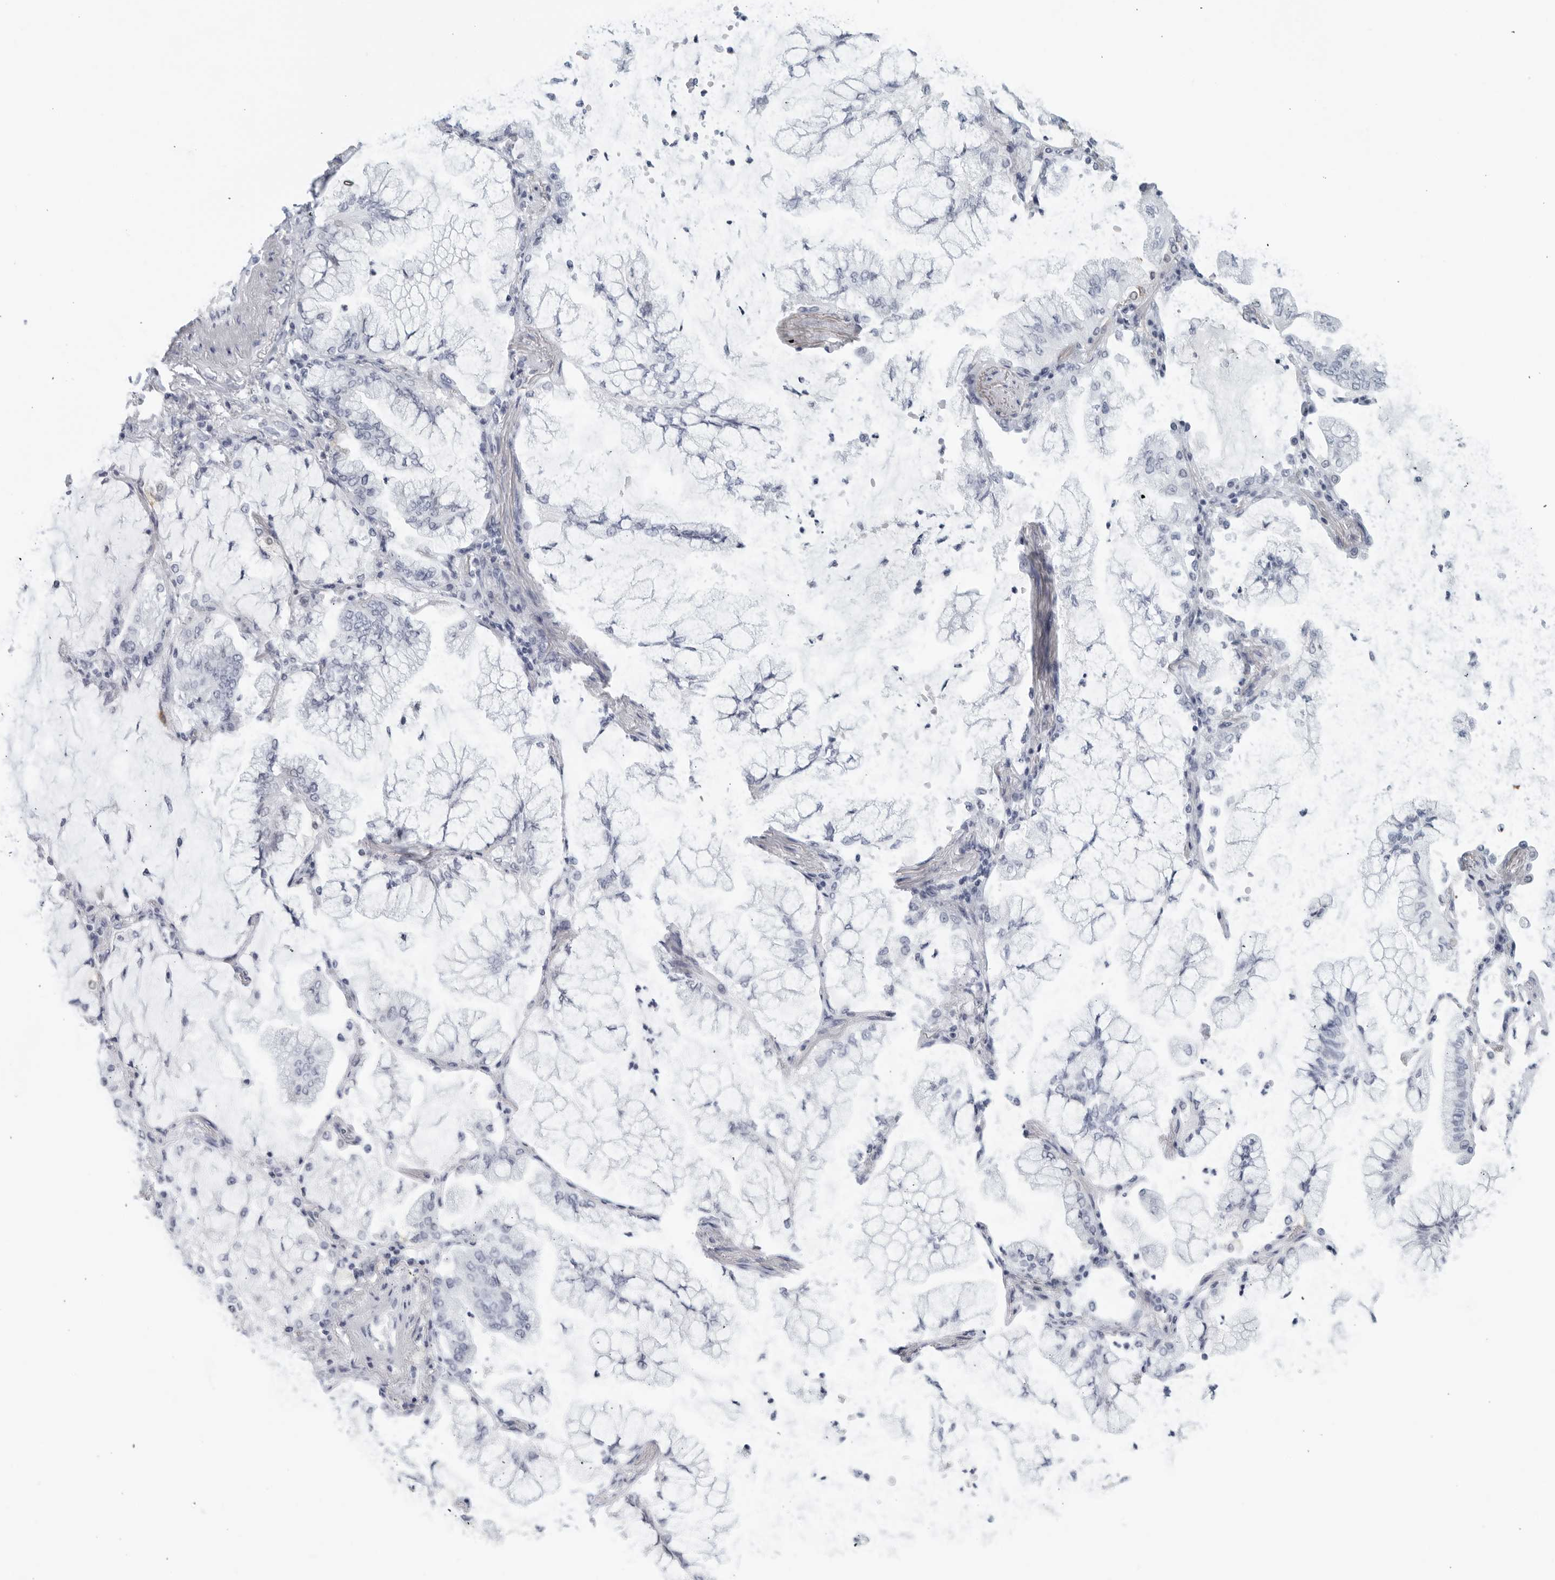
{"staining": {"intensity": "negative", "quantity": "none", "location": "none"}, "tissue": "lung cancer", "cell_type": "Tumor cells", "image_type": "cancer", "snomed": [{"axis": "morphology", "description": "Adenocarcinoma, NOS"}, {"axis": "topography", "description": "Lung"}], "caption": "Histopathology image shows no protein positivity in tumor cells of lung cancer tissue.", "gene": "FGG", "patient": {"sex": "female", "age": 70}}